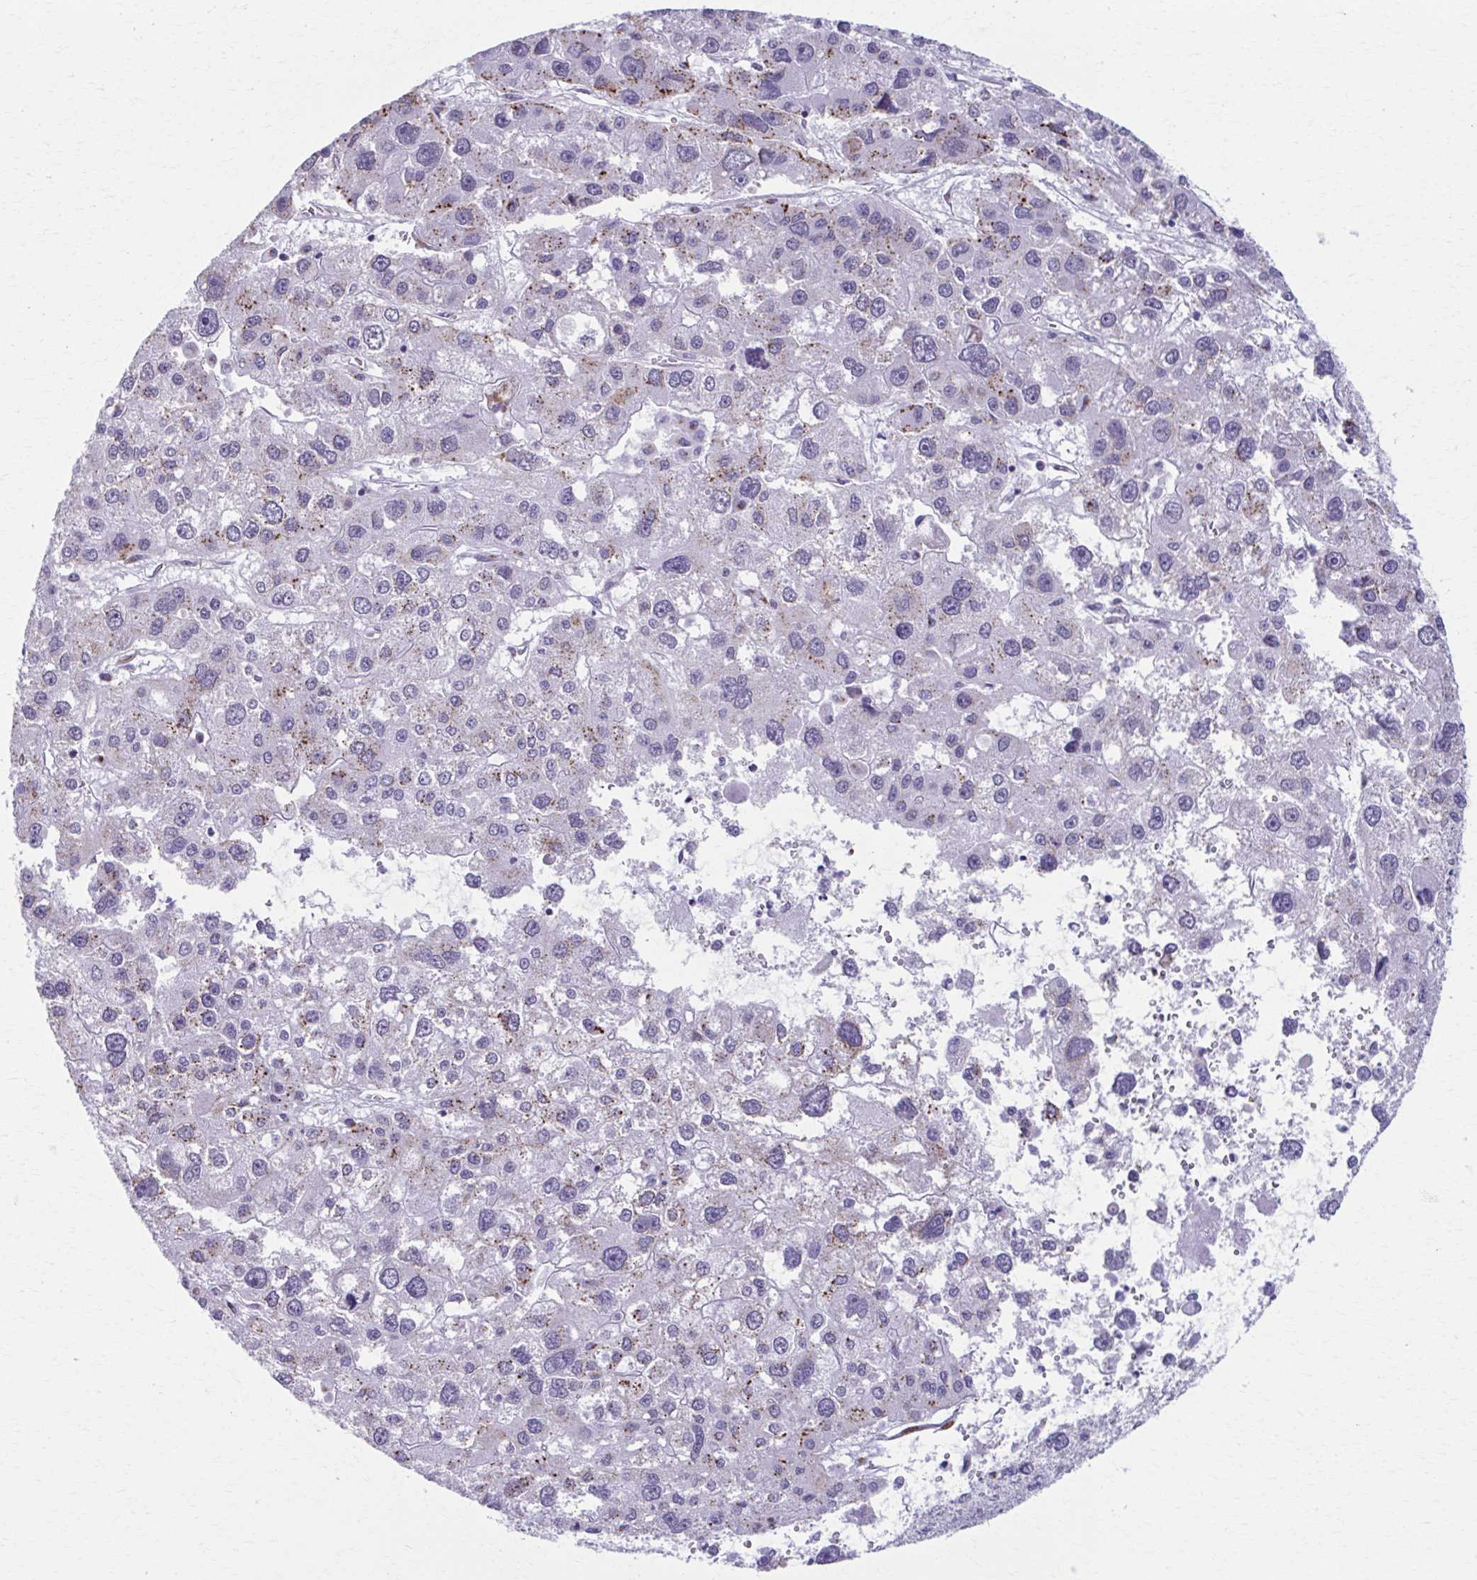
{"staining": {"intensity": "moderate", "quantity": "25%-75%", "location": "cytoplasmic/membranous"}, "tissue": "liver cancer", "cell_type": "Tumor cells", "image_type": "cancer", "snomed": [{"axis": "morphology", "description": "Carcinoma, Hepatocellular, NOS"}, {"axis": "topography", "description": "Liver"}], "caption": "Moderate cytoplasmic/membranous positivity for a protein is seen in about 25%-75% of tumor cells of liver cancer (hepatocellular carcinoma) using immunohistochemistry.", "gene": "ZNF682", "patient": {"sex": "male", "age": 73}}